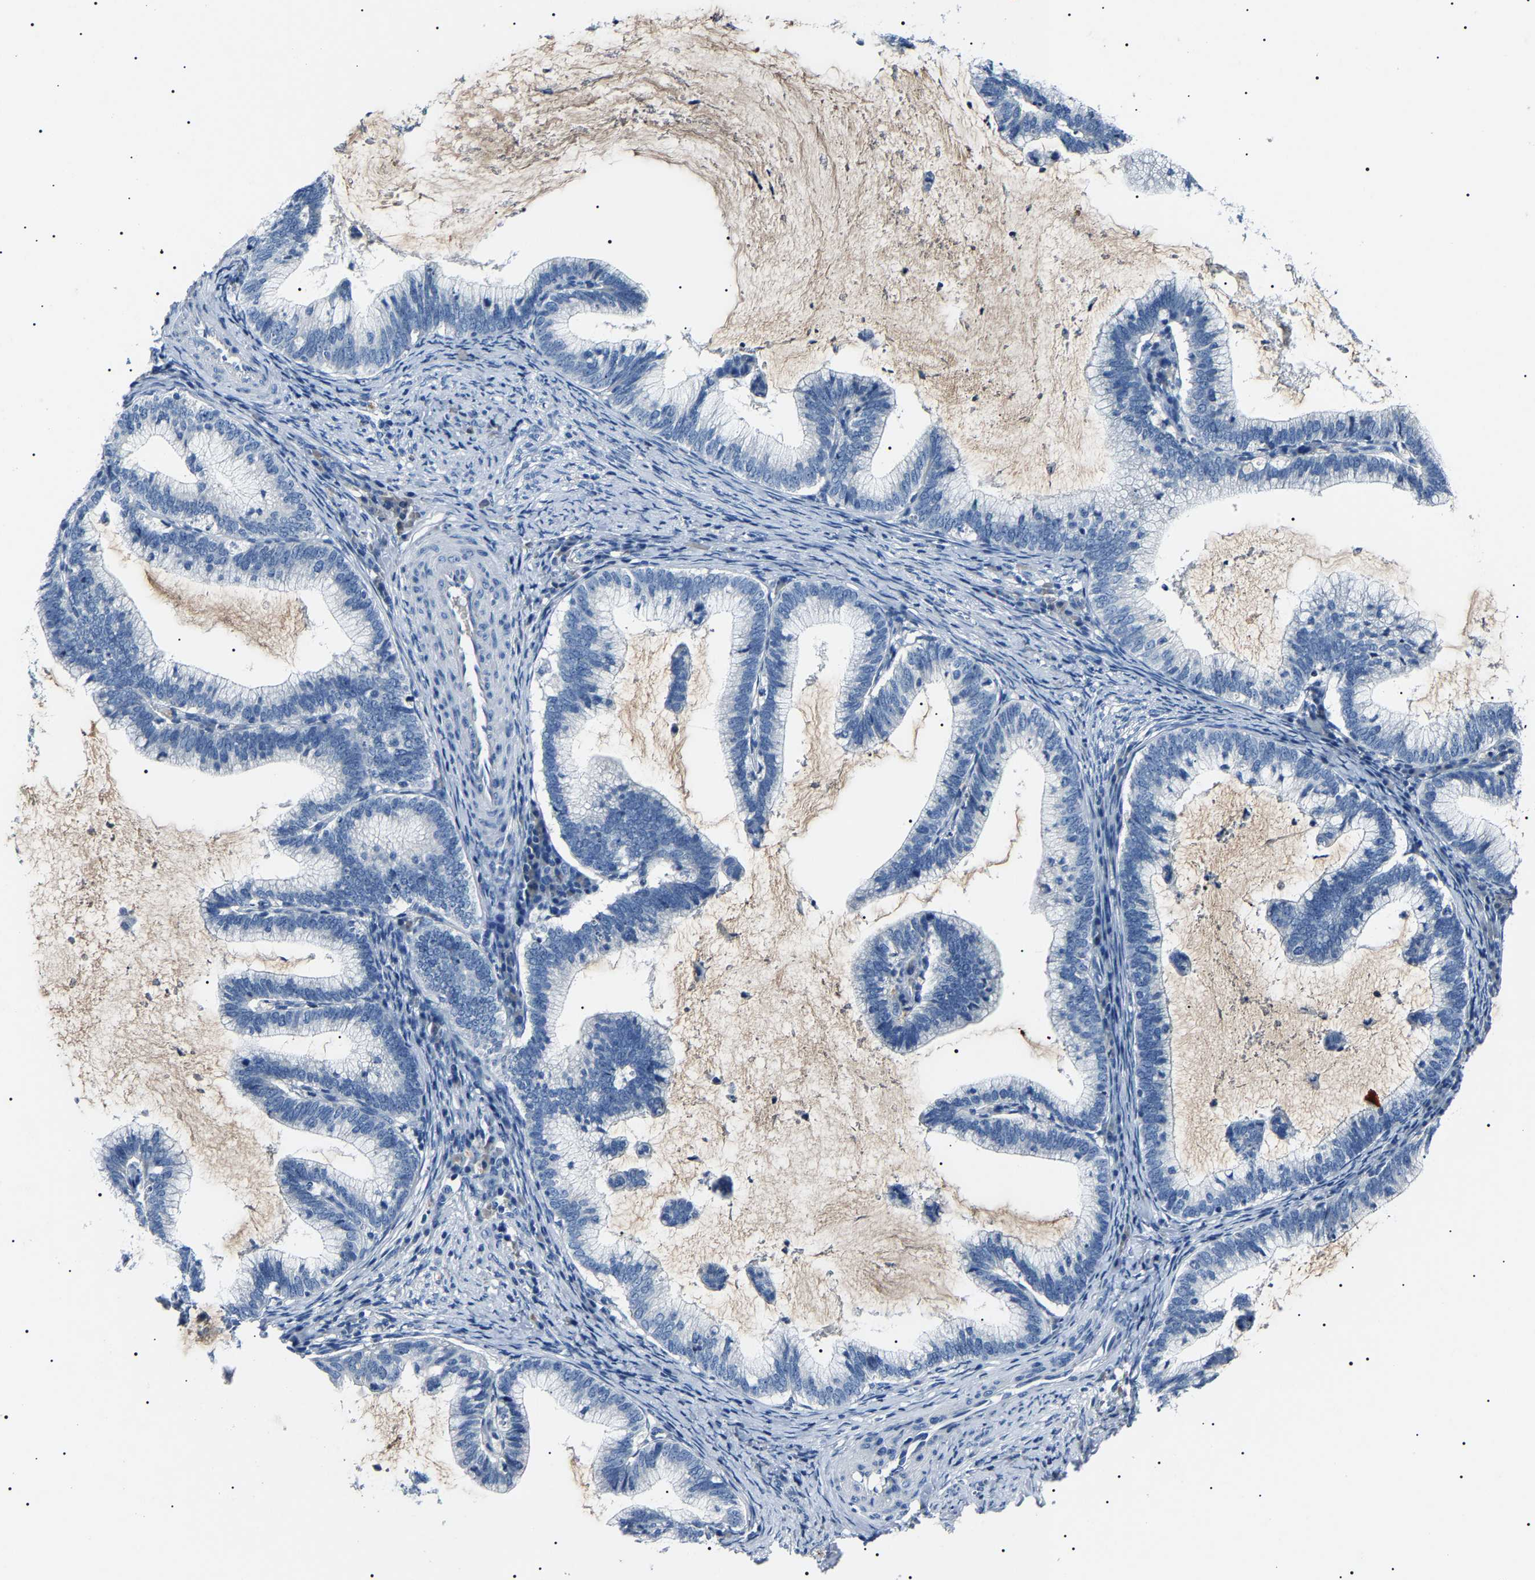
{"staining": {"intensity": "negative", "quantity": "none", "location": "none"}, "tissue": "cervical cancer", "cell_type": "Tumor cells", "image_type": "cancer", "snomed": [{"axis": "morphology", "description": "Adenocarcinoma, NOS"}, {"axis": "topography", "description": "Cervix"}], "caption": "This is a photomicrograph of immunohistochemistry (IHC) staining of cervical adenocarcinoma, which shows no staining in tumor cells. (Brightfield microscopy of DAB immunohistochemistry at high magnification).", "gene": "KLK15", "patient": {"sex": "female", "age": 36}}